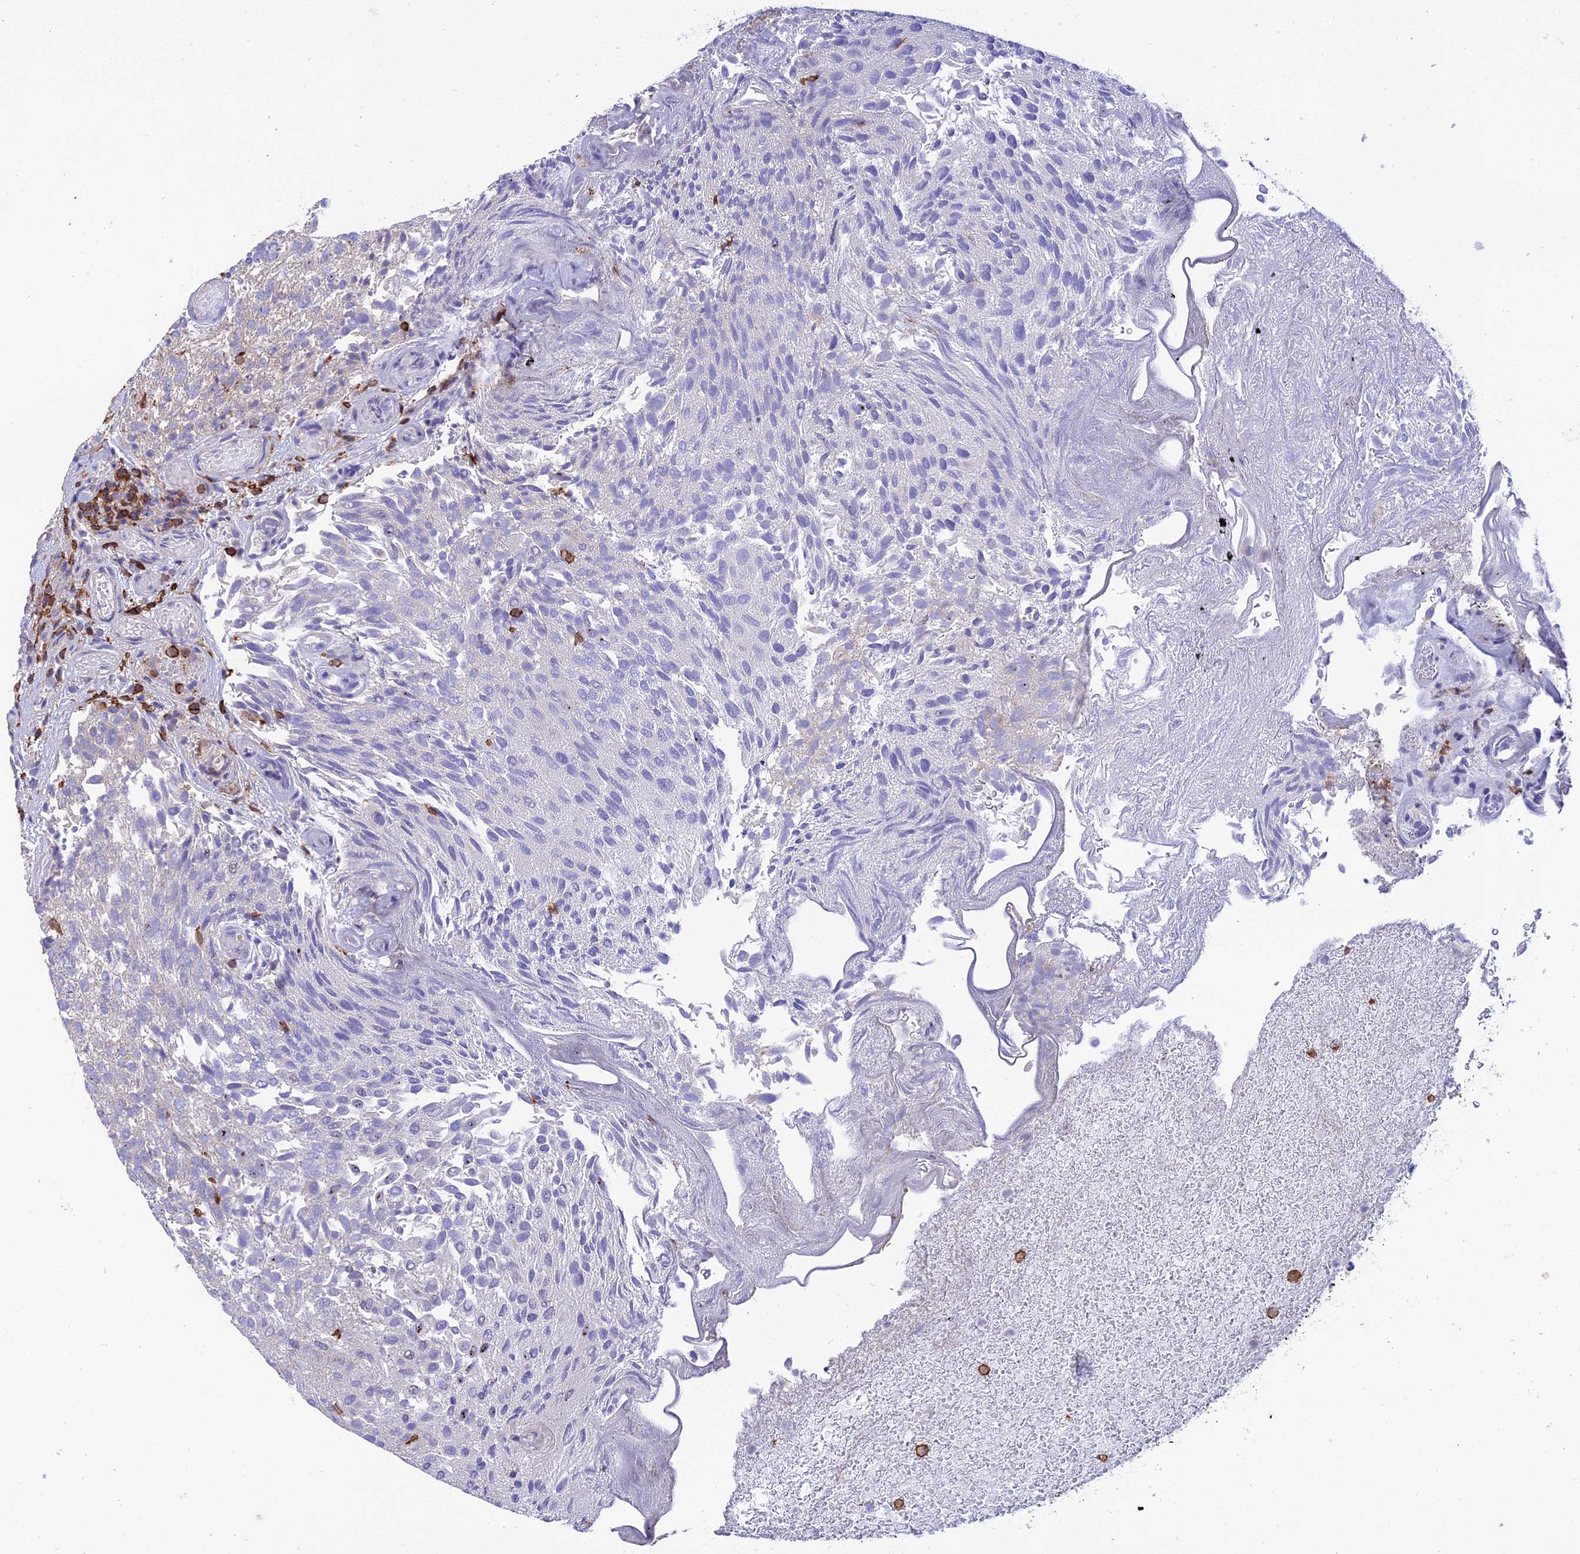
{"staining": {"intensity": "negative", "quantity": "none", "location": "none"}, "tissue": "urothelial cancer", "cell_type": "Tumor cells", "image_type": "cancer", "snomed": [{"axis": "morphology", "description": "Urothelial carcinoma, Low grade"}, {"axis": "topography", "description": "Urinary bladder"}], "caption": "DAB (3,3'-diaminobenzidine) immunohistochemical staining of low-grade urothelial carcinoma exhibits no significant staining in tumor cells. (DAB immunohistochemistry with hematoxylin counter stain).", "gene": "PTPRCAP", "patient": {"sex": "male", "age": 78}}